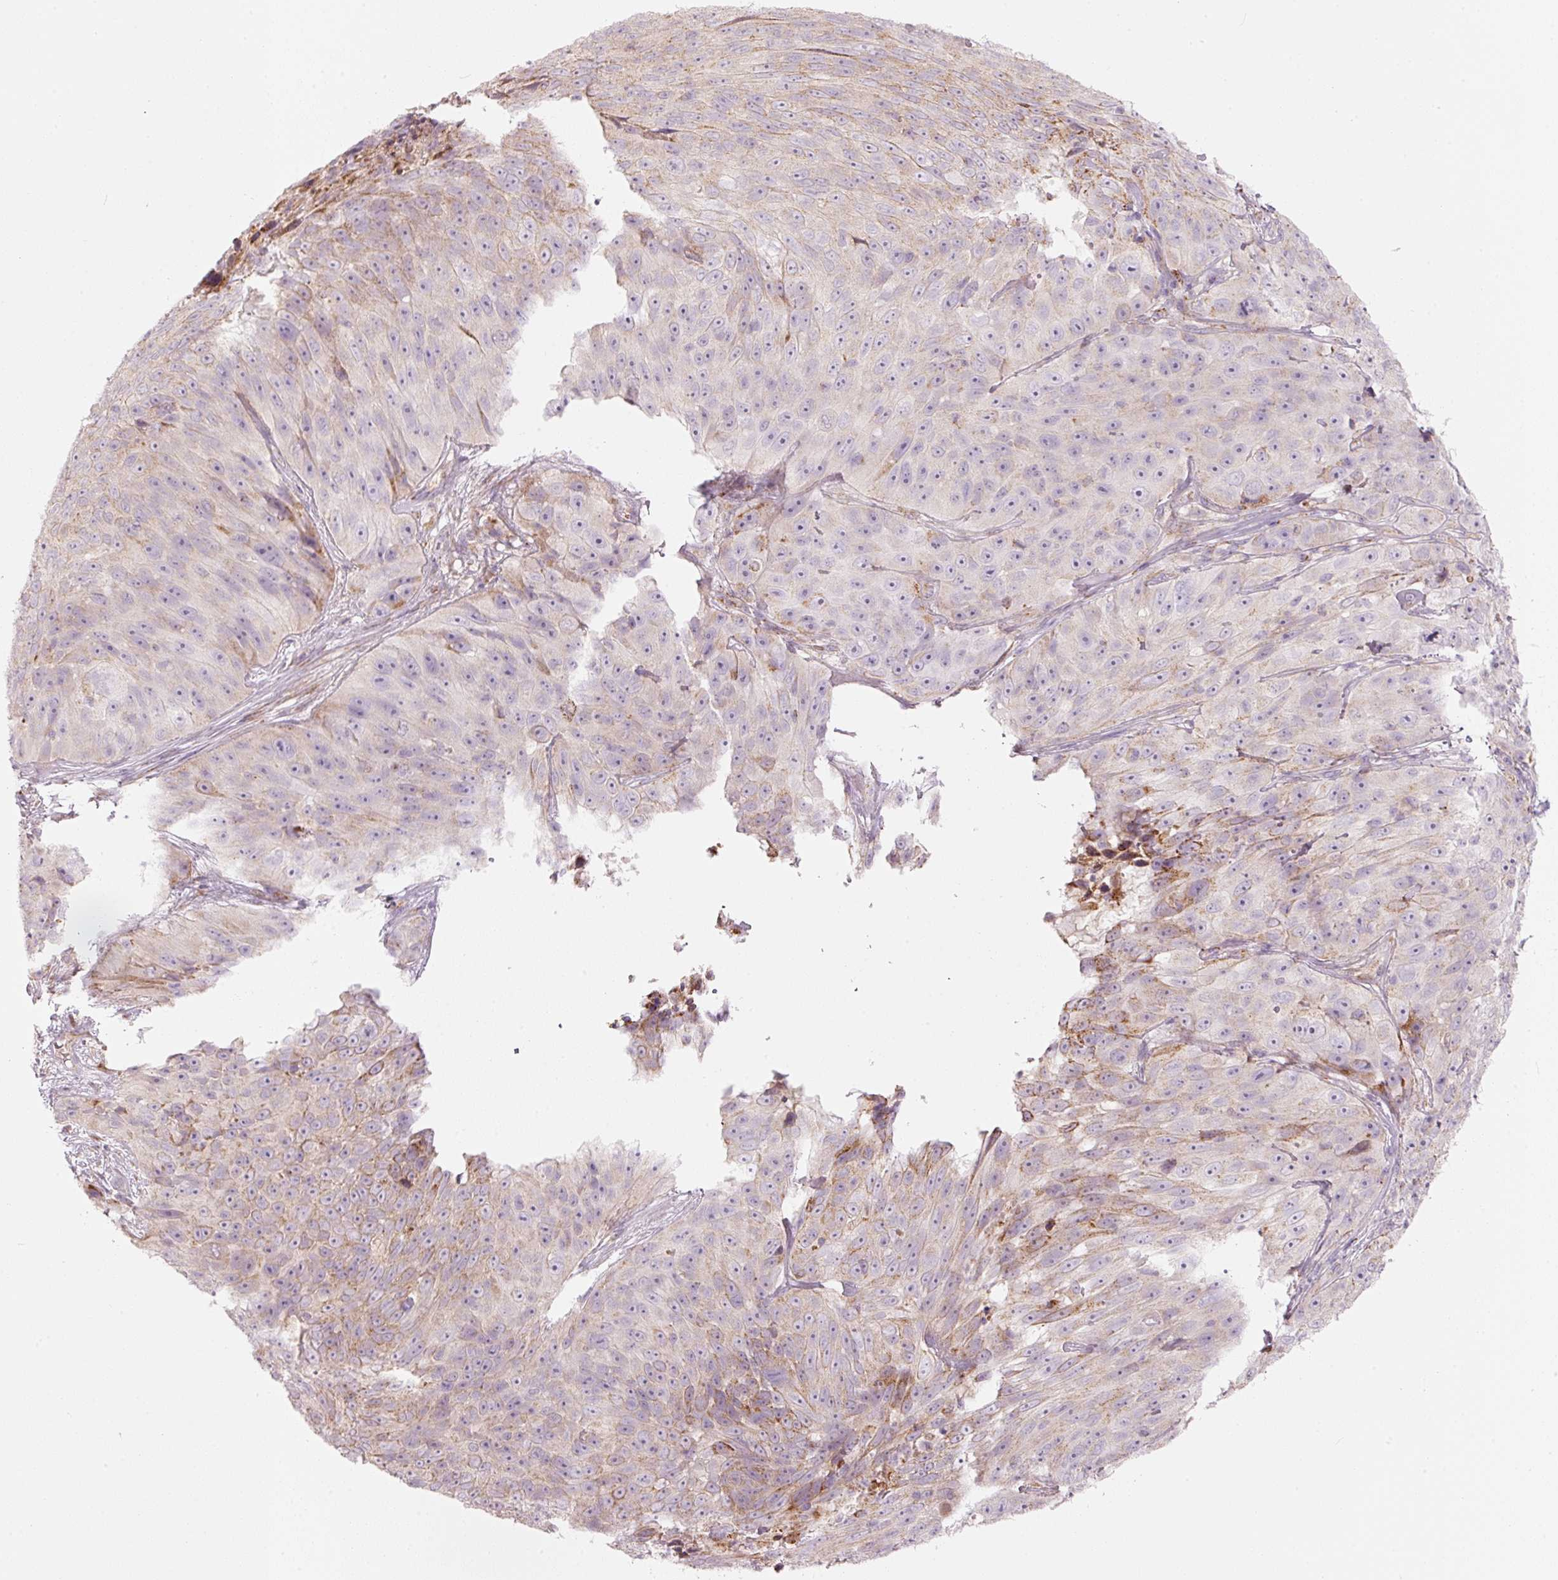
{"staining": {"intensity": "moderate", "quantity": "<25%", "location": "cytoplasmic/membranous"}, "tissue": "skin cancer", "cell_type": "Tumor cells", "image_type": "cancer", "snomed": [{"axis": "morphology", "description": "Squamous cell carcinoma, NOS"}, {"axis": "topography", "description": "Skin"}], "caption": "Protein analysis of skin cancer tissue demonstrates moderate cytoplasmic/membranous staining in about <25% of tumor cells.", "gene": "C17orf98", "patient": {"sex": "female", "age": 87}}